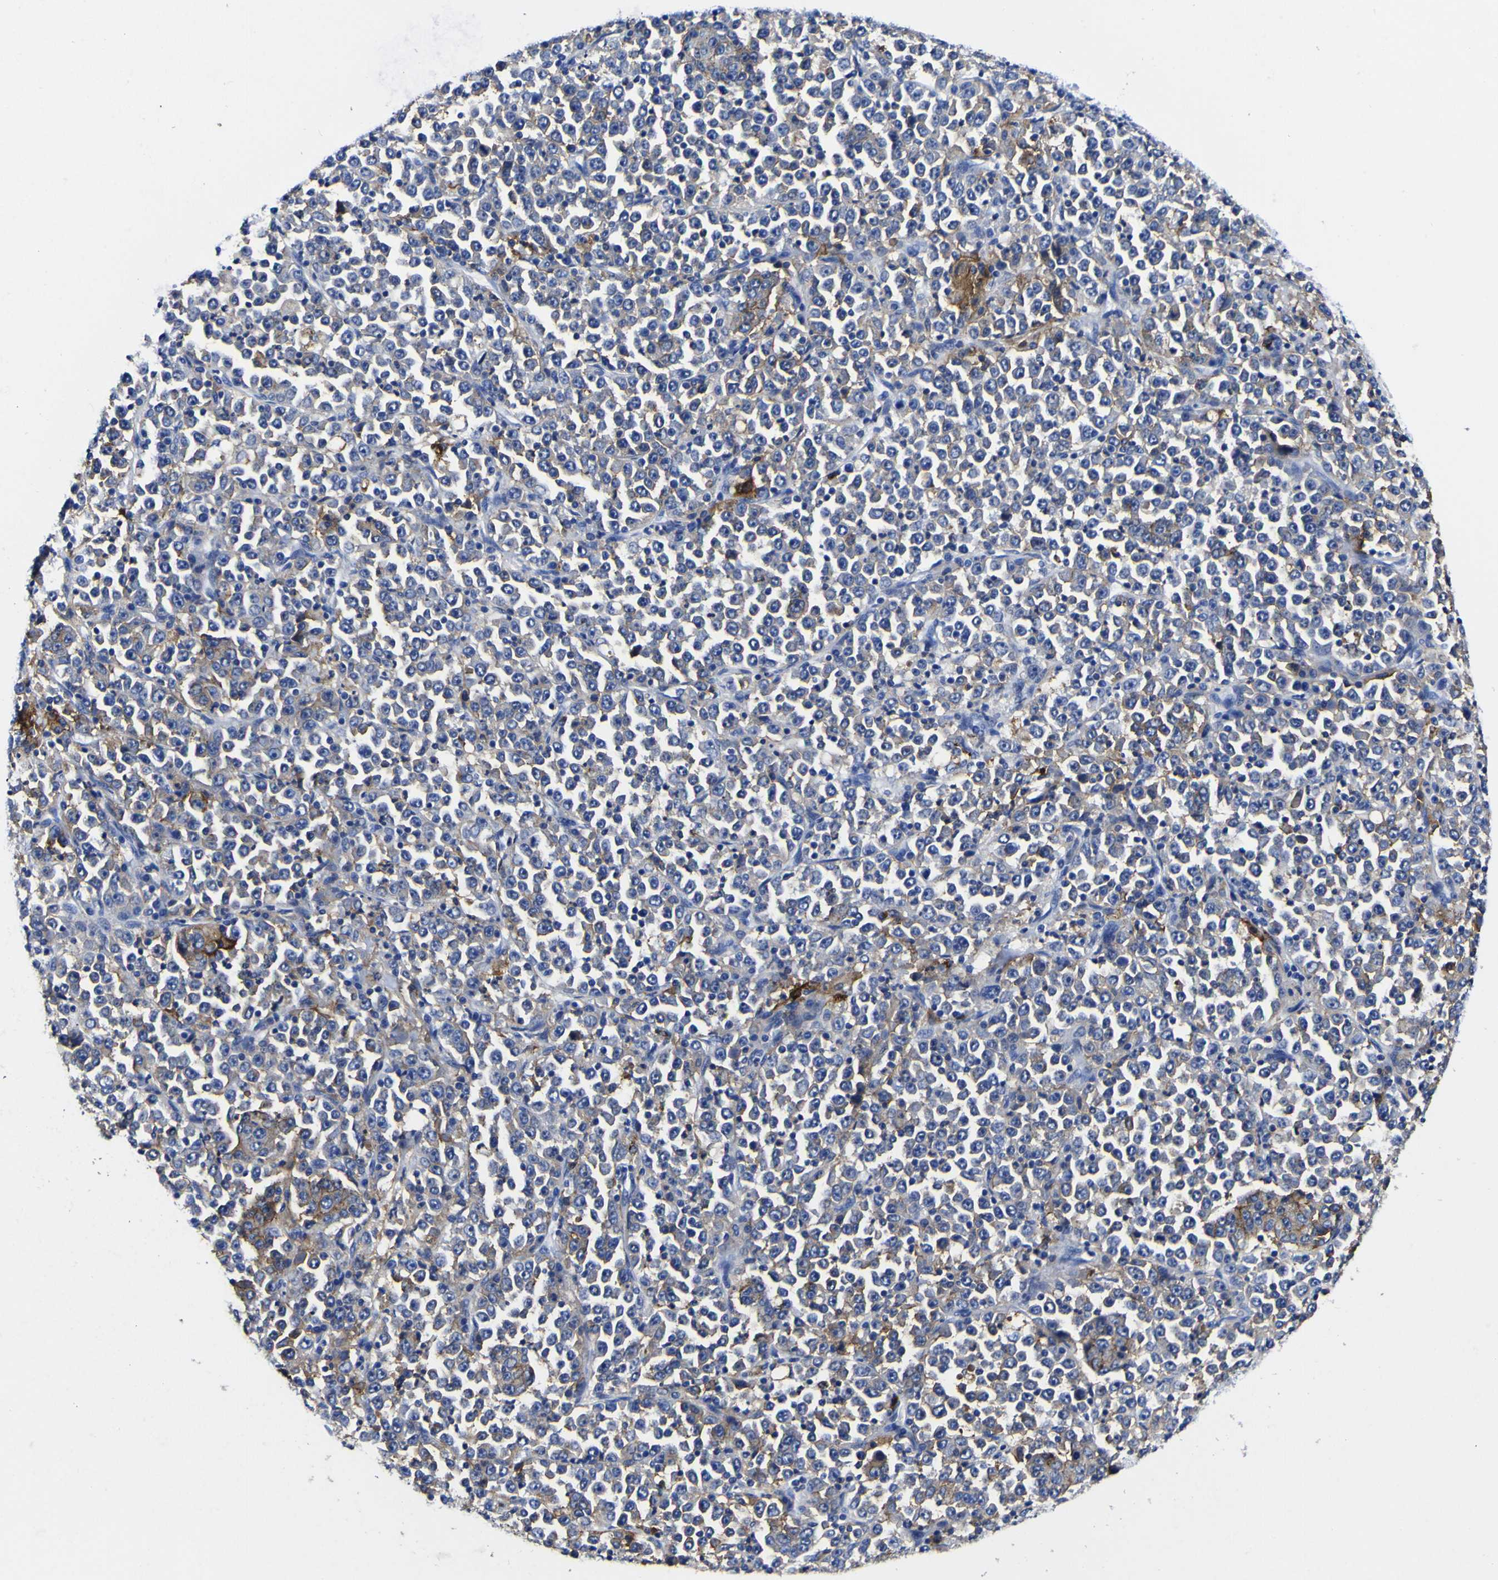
{"staining": {"intensity": "moderate", "quantity": "25%-75%", "location": "cytoplasmic/membranous"}, "tissue": "stomach cancer", "cell_type": "Tumor cells", "image_type": "cancer", "snomed": [{"axis": "morphology", "description": "Normal tissue, NOS"}, {"axis": "morphology", "description": "Adenocarcinoma, NOS"}, {"axis": "topography", "description": "Stomach, upper"}, {"axis": "topography", "description": "Stomach"}], "caption": "Moderate cytoplasmic/membranous protein positivity is identified in about 25%-75% of tumor cells in stomach adenocarcinoma.", "gene": "HLA-DQA1", "patient": {"sex": "male", "age": 59}}